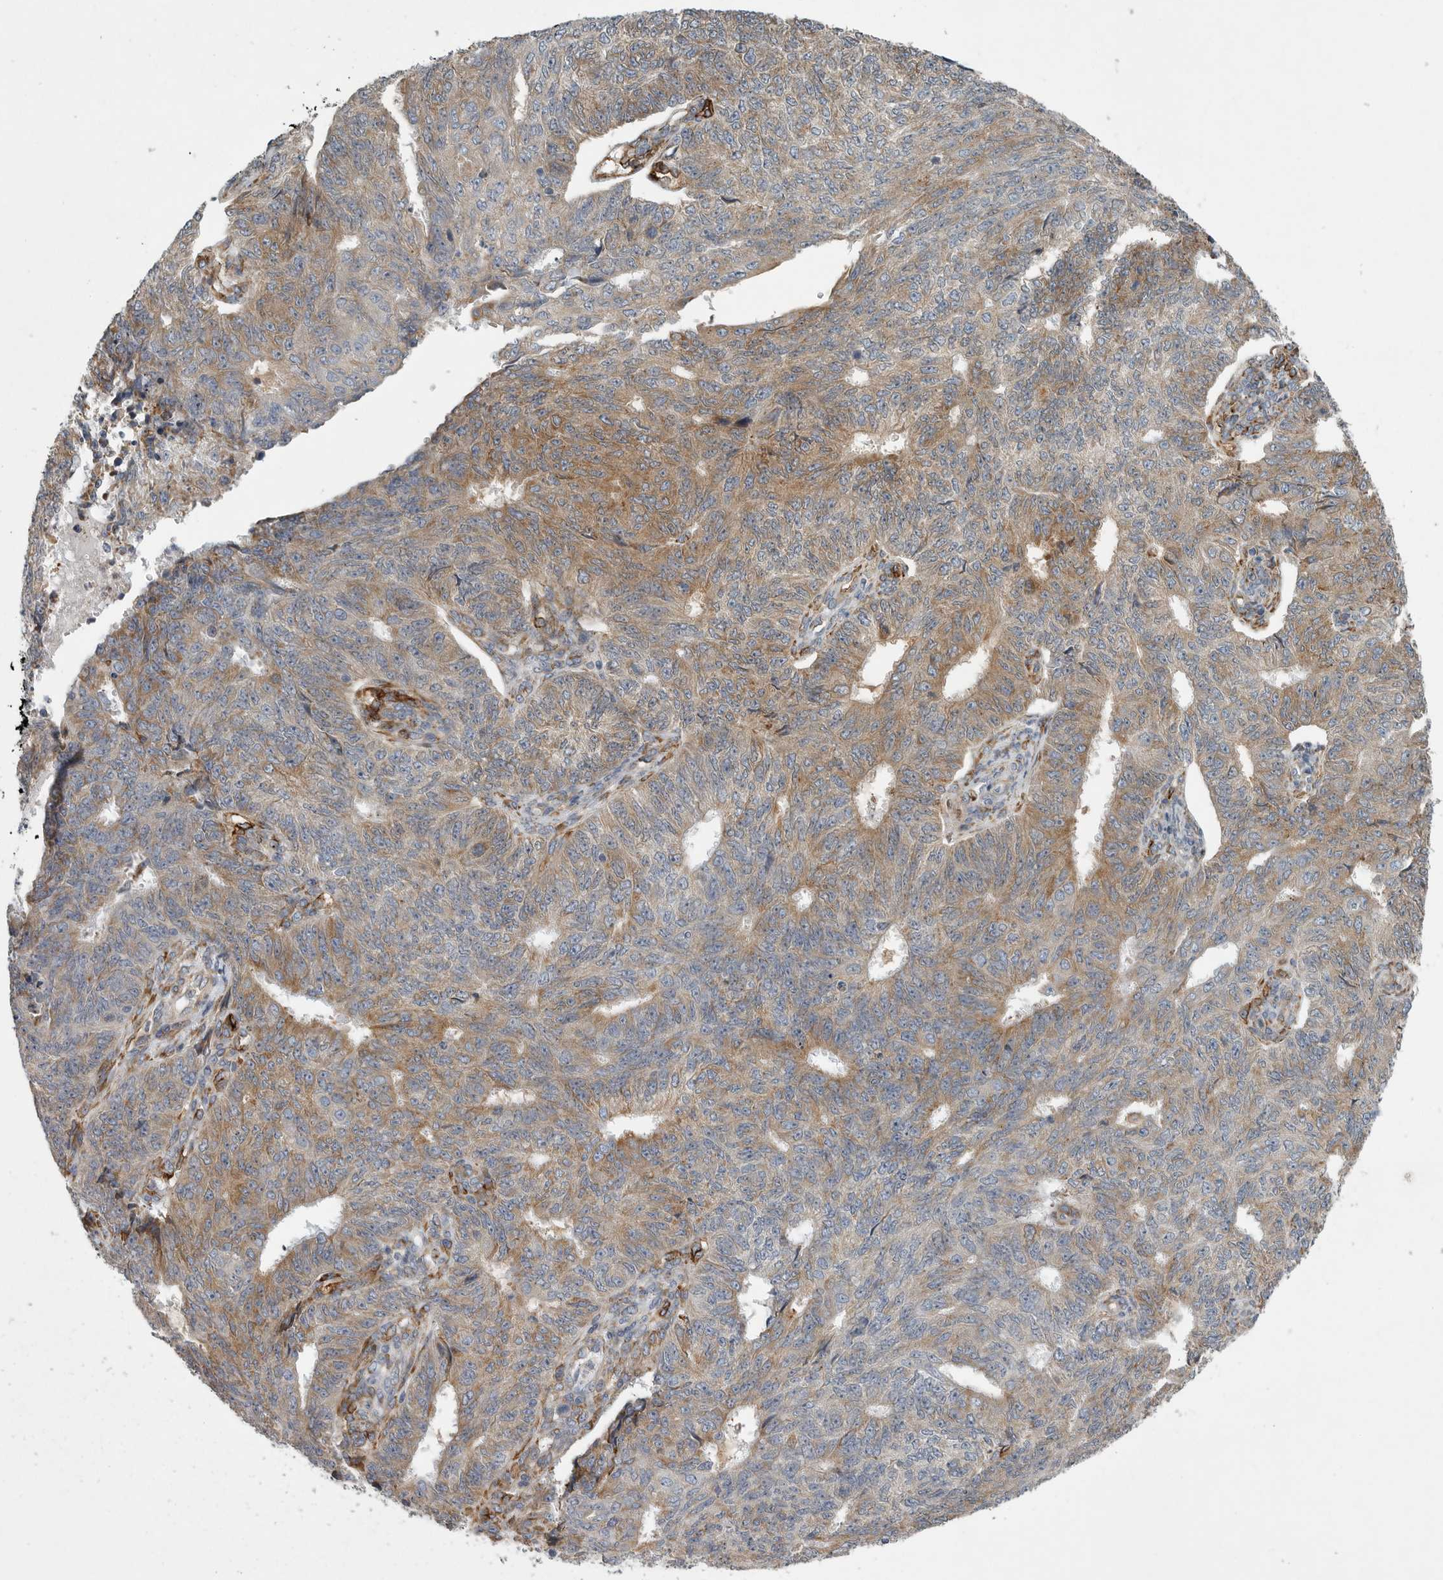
{"staining": {"intensity": "moderate", "quantity": ">75%", "location": "cytoplasmic/membranous"}, "tissue": "endometrial cancer", "cell_type": "Tumor cells", "image_type": "cancer", "snomed": [{"axis": "morphology", "description": "Adenocarcinoma, NOS"}, {"axis": "topography", "description": "Endometrium"}], "caption": "Moderate cytoplasmic/membranous expression is present in about >75% of tumor cells in endometrial adenocarcinoma.", "gene": "MINPP1", "patient": {"sex": "female", "age": 32}}